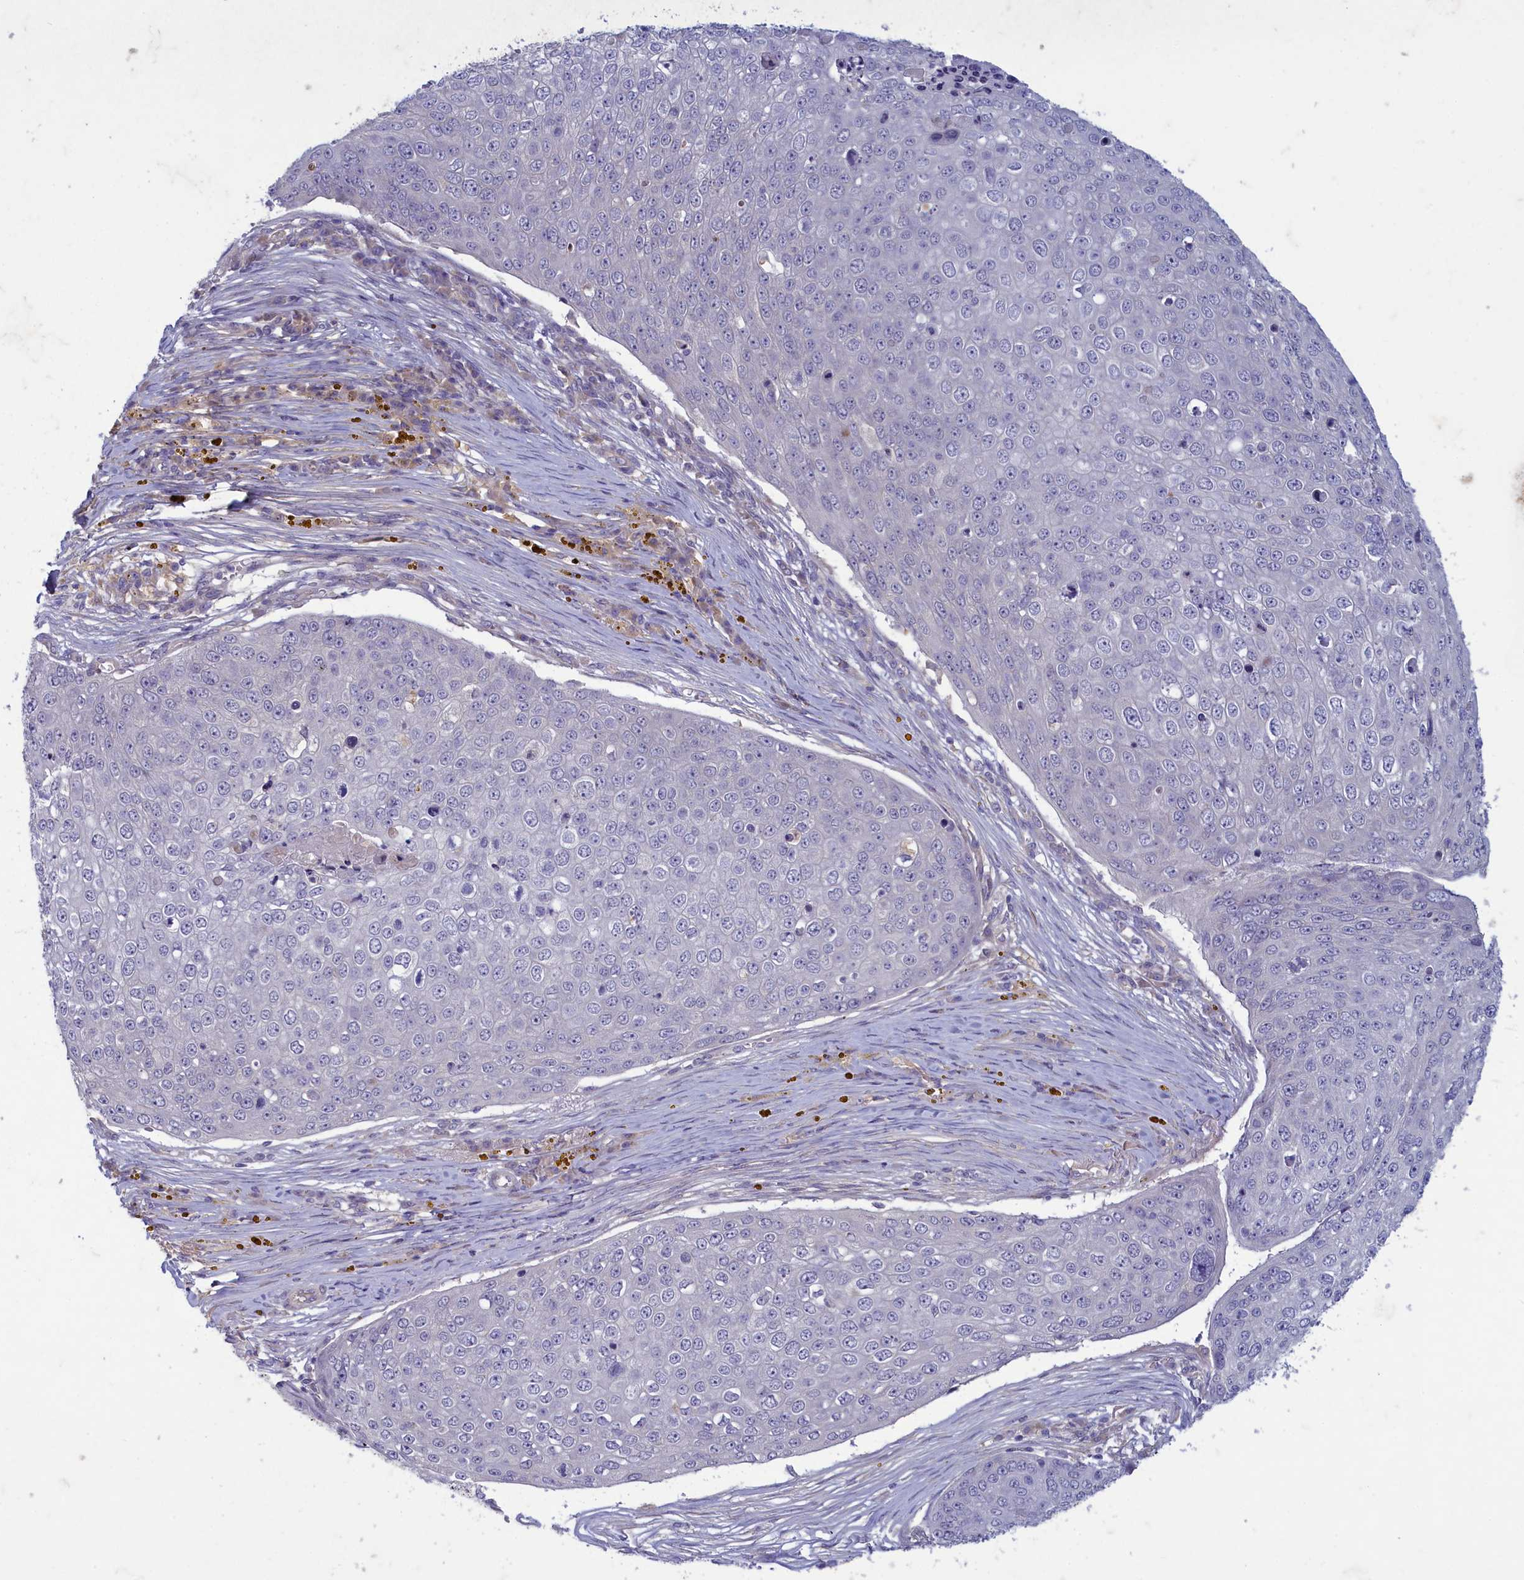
{"staining": {"intensity": "negative", "quantity": "none", "location": "none"}, "tissue": "skin cancer", "cell_type": "Tumor cells", "image_type": "cancer", "snomed": [{"axis": "morphology", "description": "Squamous cell carcinoma, NOS"}, {"axis": "topography", "description": "Skin"}], "caption": "Human squamous cell carcinoma (skin) stained for a protein using immunohistochemistry (IHC) shows no staining in tumor cells.", "gene": "PLEKHG6", "patient": {"sex": "male", "age": 71}}